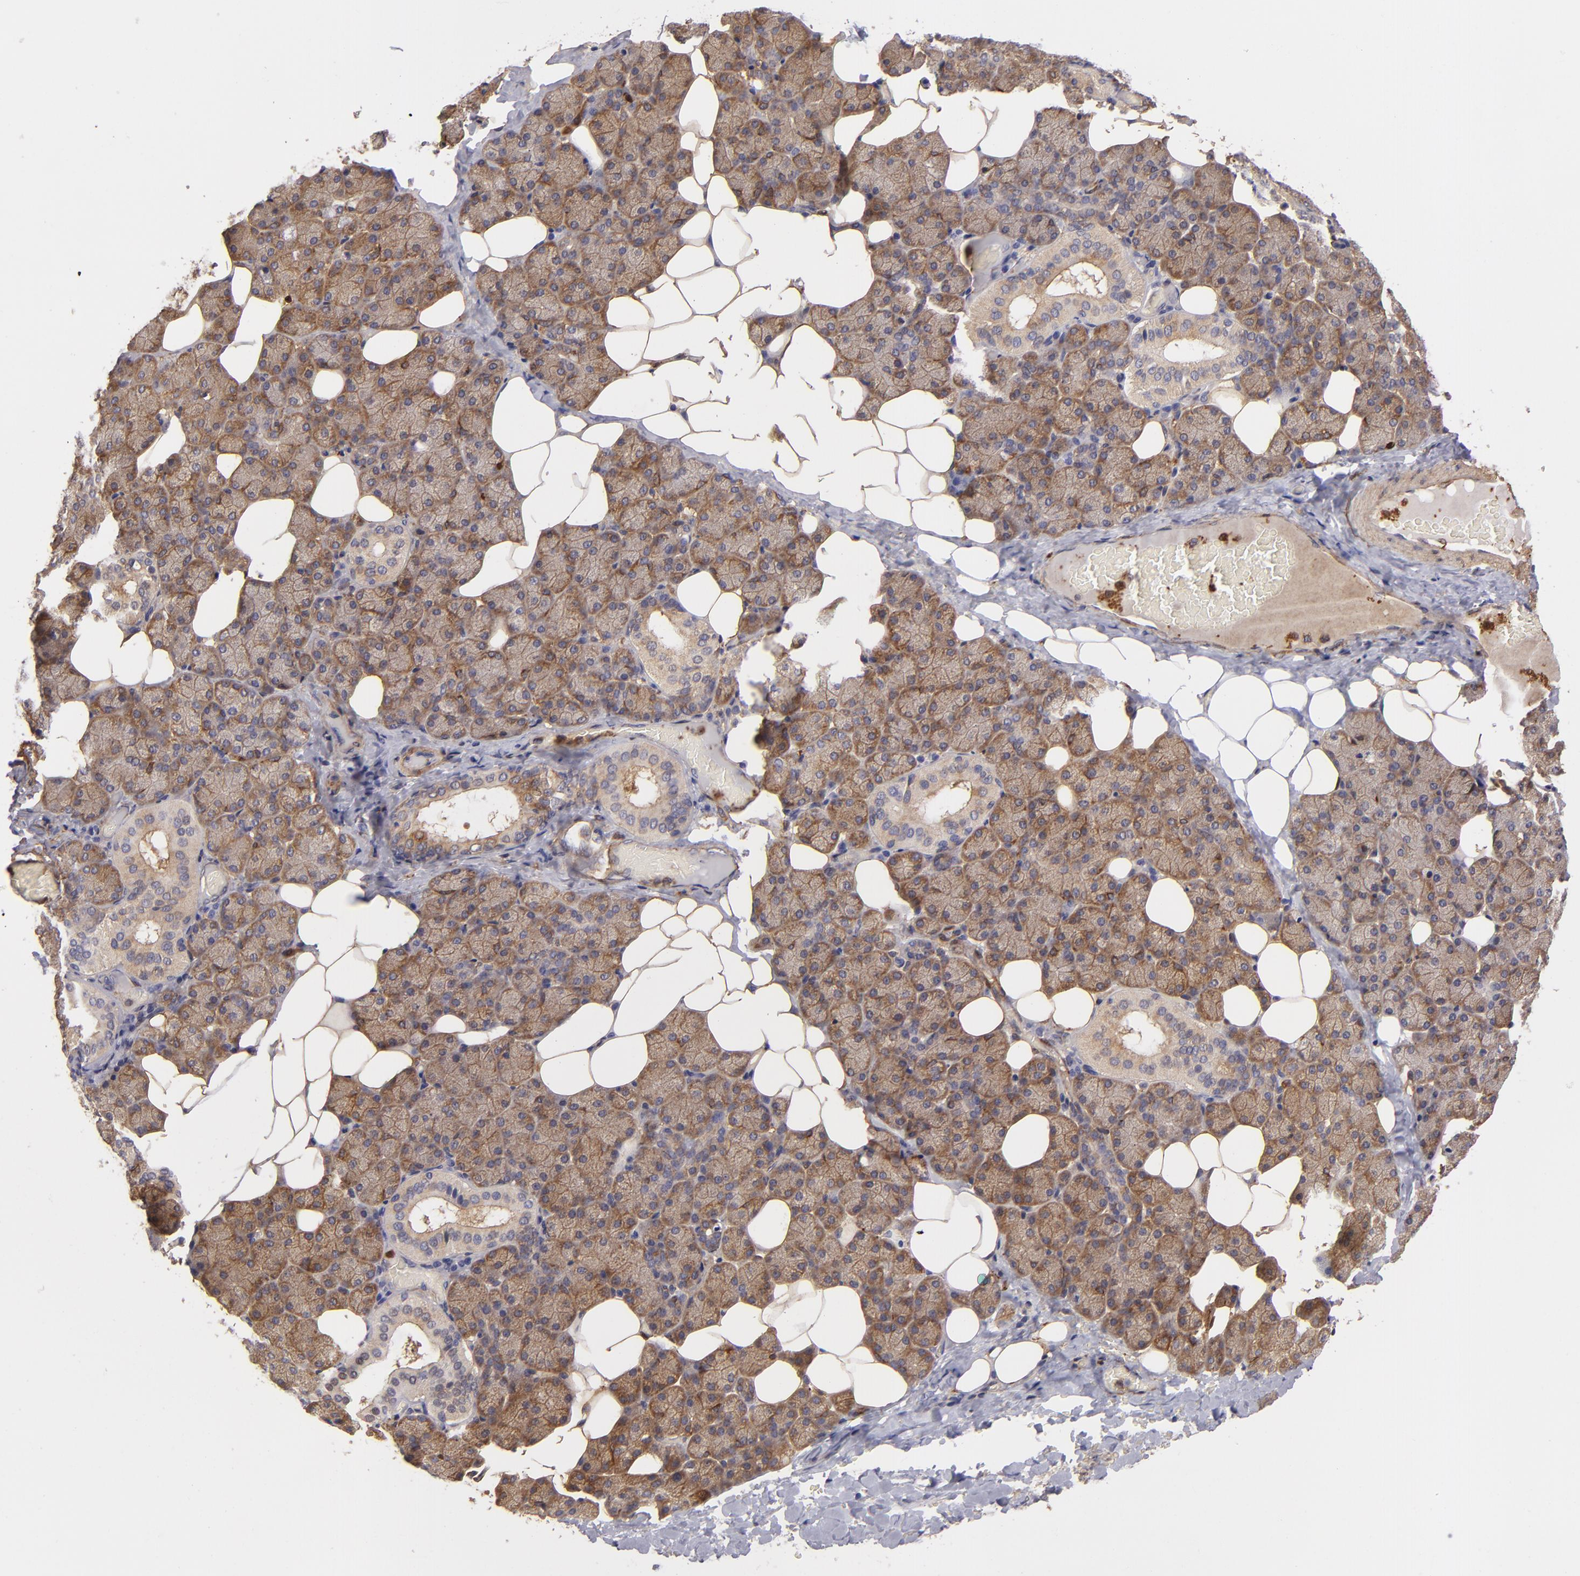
{"staining": {"intensity": "moderate", "quantity": ">75%", "location": "cytoplasmic/membranous"}, "tissue": "salivary gland", "cell_type": "Glandular cells", "image_type": "normal", "snomed": [{"axis": "morphology", "description": "Normal tissue, NOS"}, {"axis": "topography", "description": "Lymph node"}, {"axis": "topography", "description": "Salivary gland"}], "caption": "Glandular cells show medium levels of moderate cytoplasmic/membranous expression in approximately >75% of cells in unremarkable salivary gland. The staining is performed using DAB (3,3'-diaminobenzidine) brown chromogen to label protein expression. The nuclei are counter-stained blue using hematoxylin.", "gene": "VCL", "patient": {"sex": "male", "age": 8}}